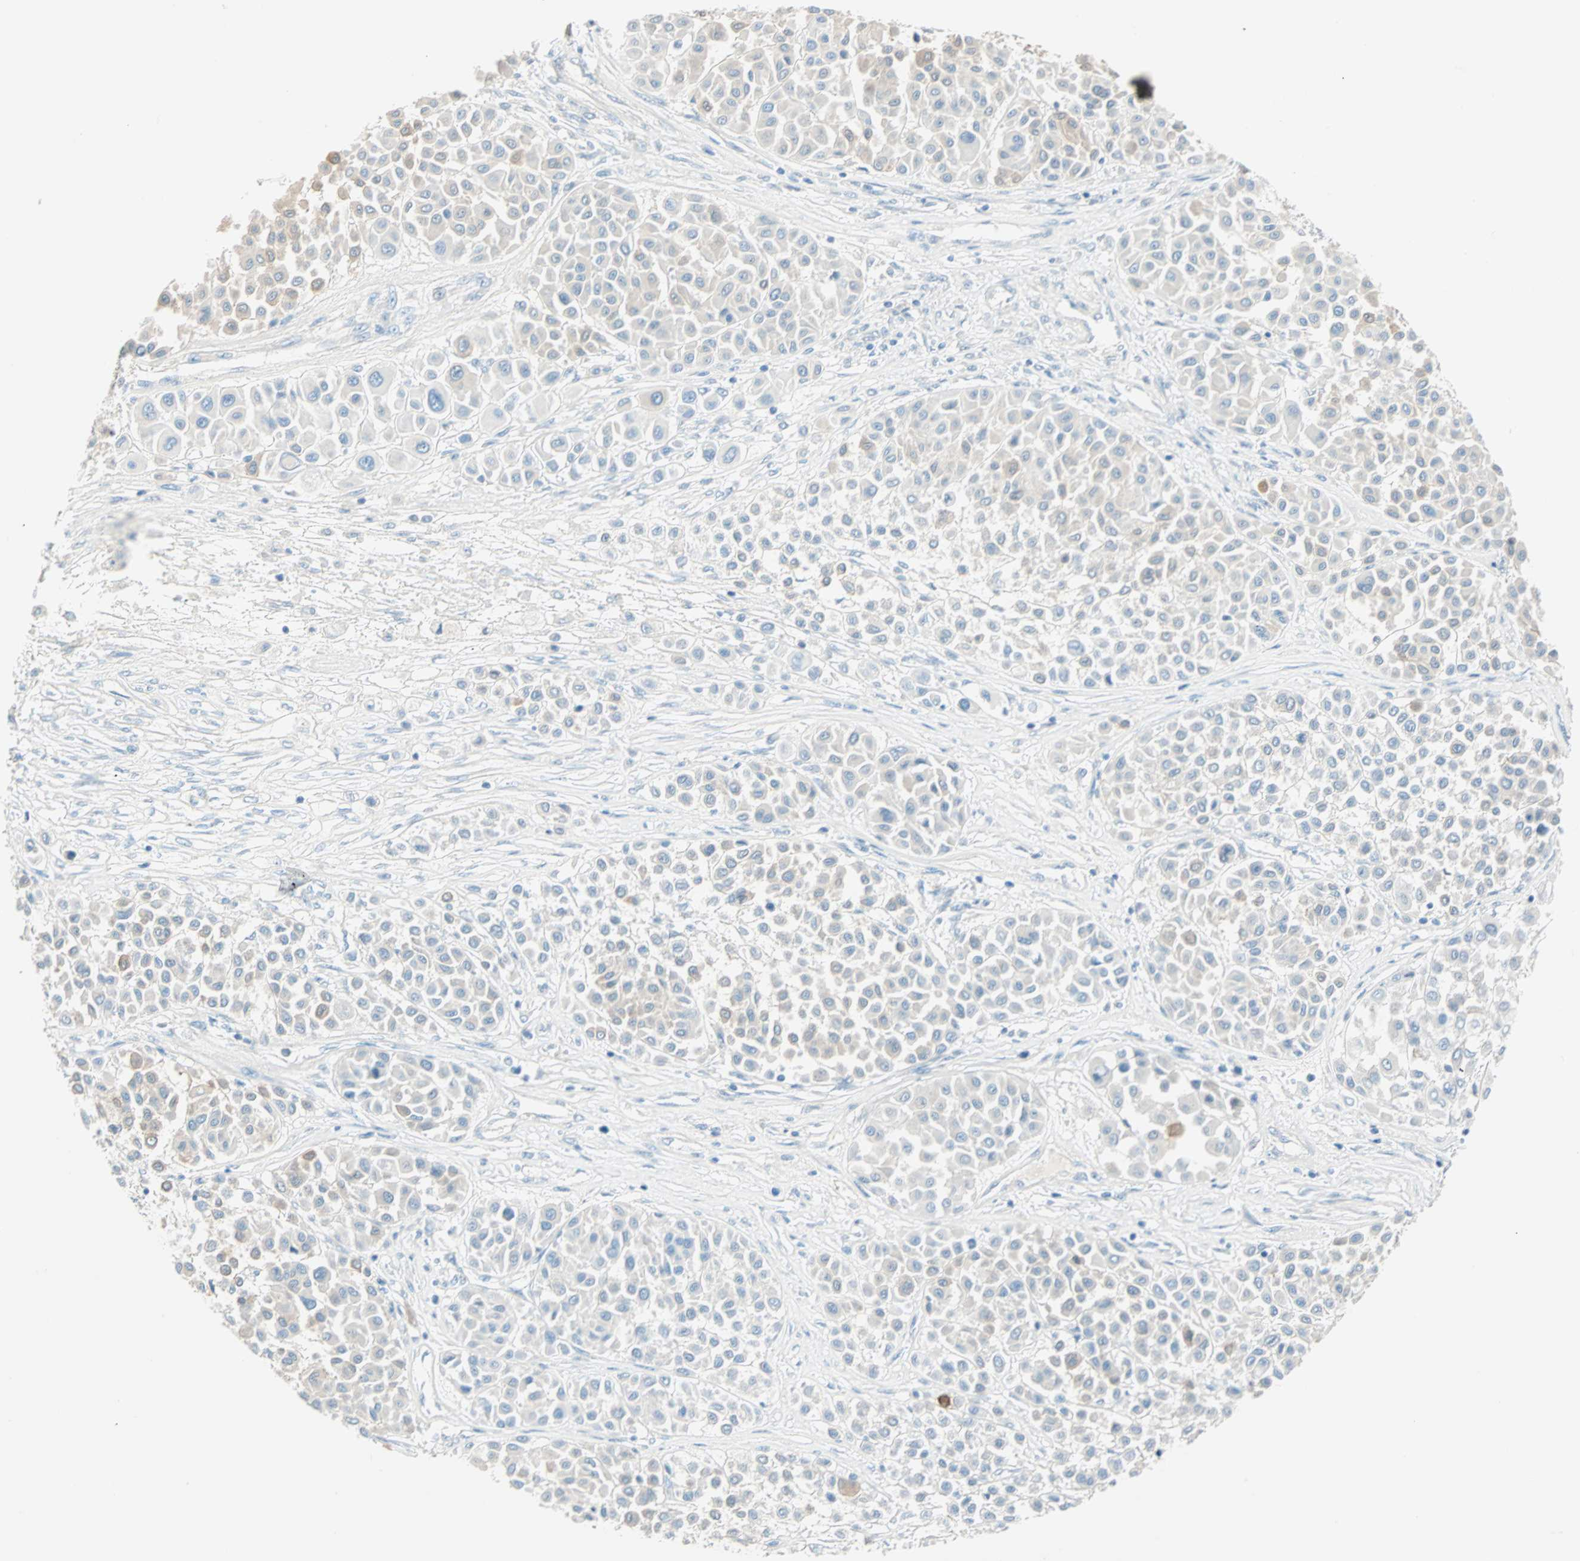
{"staining": {"intensity": "moderate", "quantity": "25%-75%", "location": "cytoplasmic/membranous"}, "tissue": "melanoma", "cell_type": "Tumor cells", "image_type": "cancer", "snomed": [{"axis": "morphology", "description": "Malignant melanoma, Metastatic site"}, {"axis": "topography", "description": "Soft tissue"}], "caption": "An IHC image of neoplastic tissue is shown. Protein staining in brown labels moderate cytoplasmic/membranous positivity in melanoma within tumor cells.", "gene": "ATF6", "patient": {"sex": "male", "age": 41}}